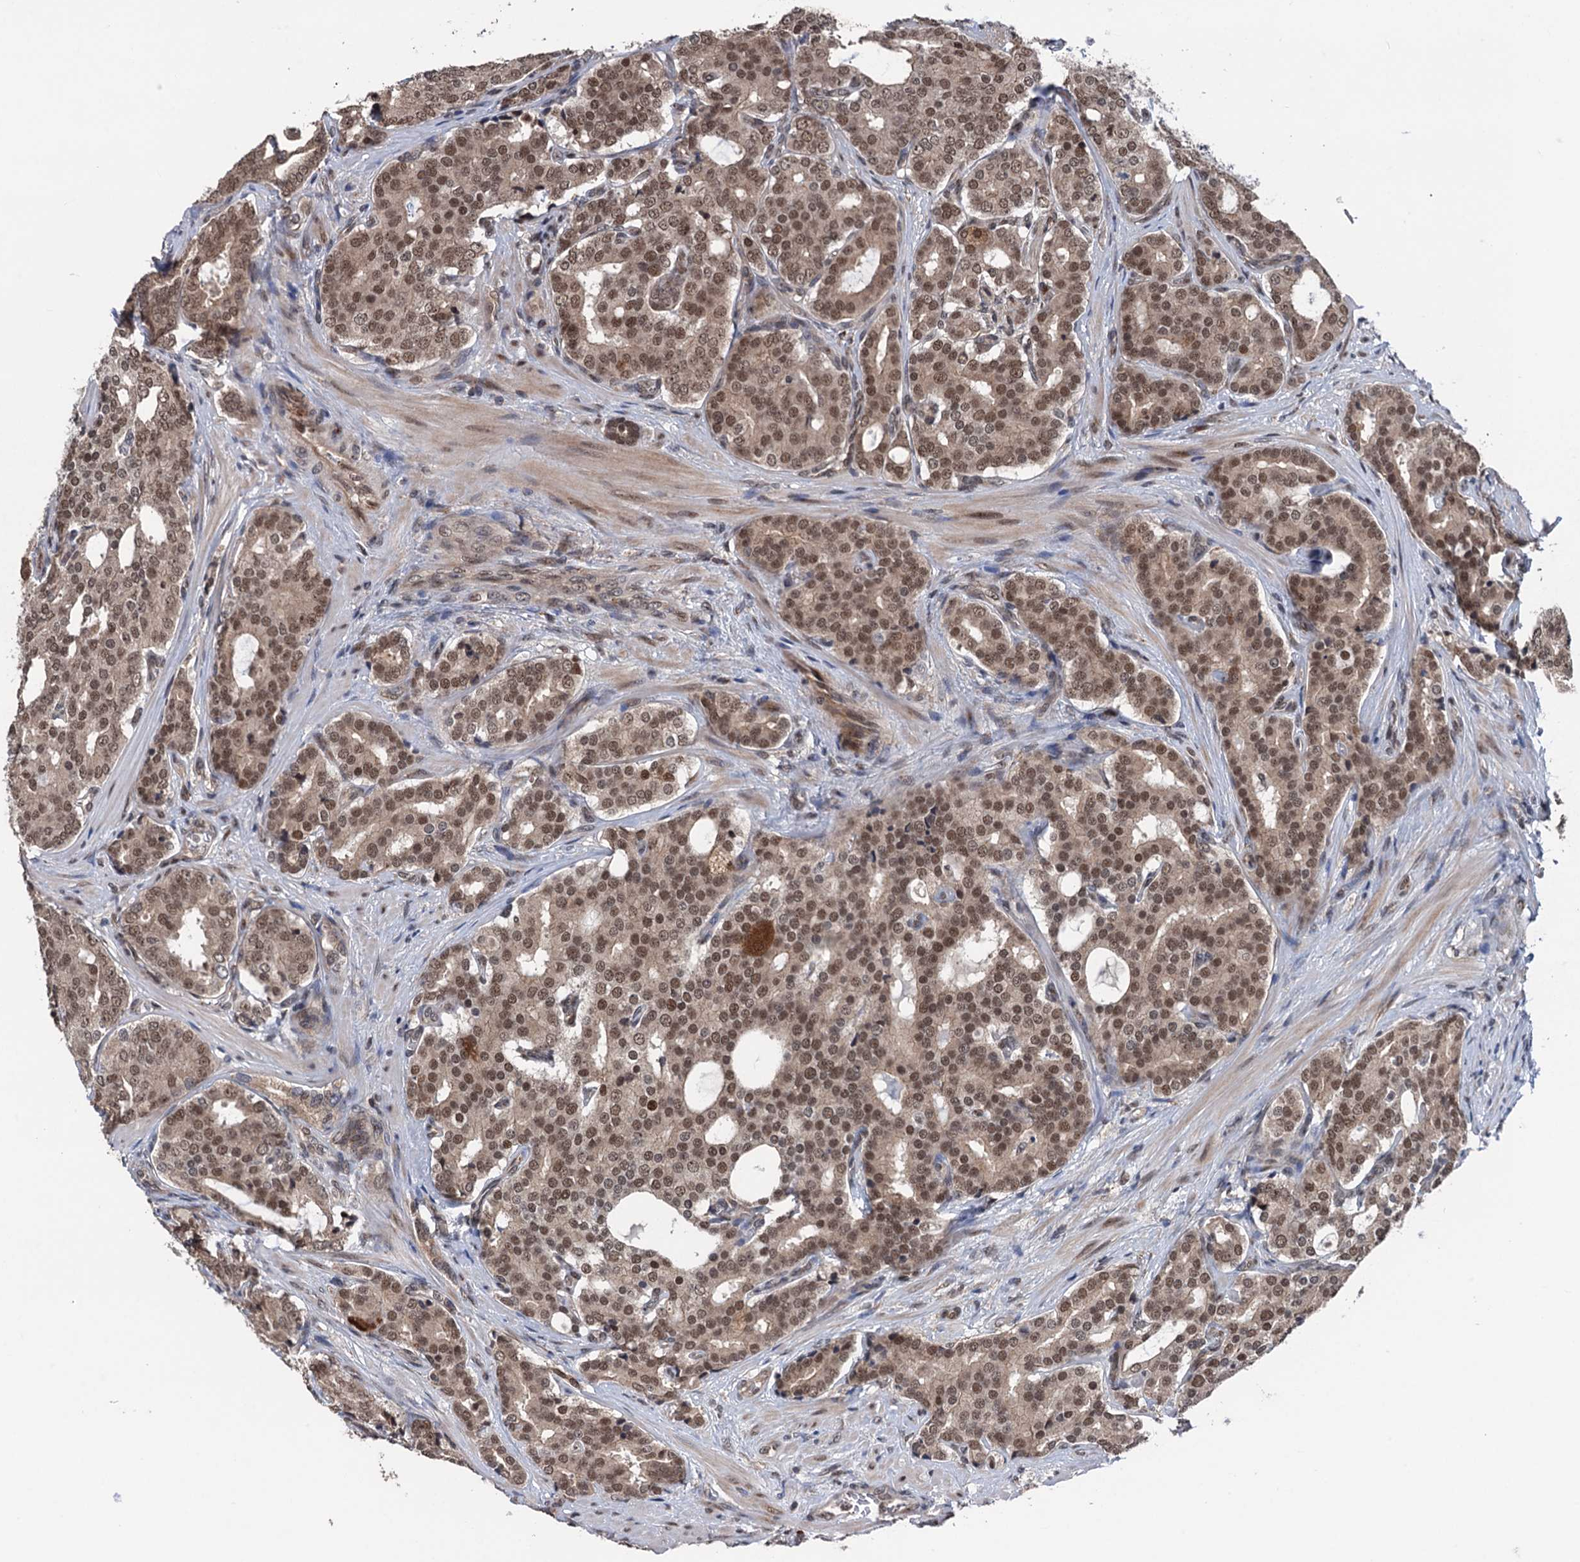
{"staining": {"intensity": "moderate", "quantity": ">75%", "location": "nuclear"}, "tissue": "prostate cancer", "cell_type": "Tumor cells", "image_type": "cancer", "snomed": [{"axis": "morphology", "description": "Adenocarcinoma, High grade"}, {"axis": "topography", "description": "Prostate"}], "caption": "Protein analysis of prostate cancer (adenocarcinoma (high-grade)) tissue reveals moderate nuclear expression in approximately >75% of tumor cells.", "gene": "RASSF4", "patient": {"sex": "male", "age": 63}}